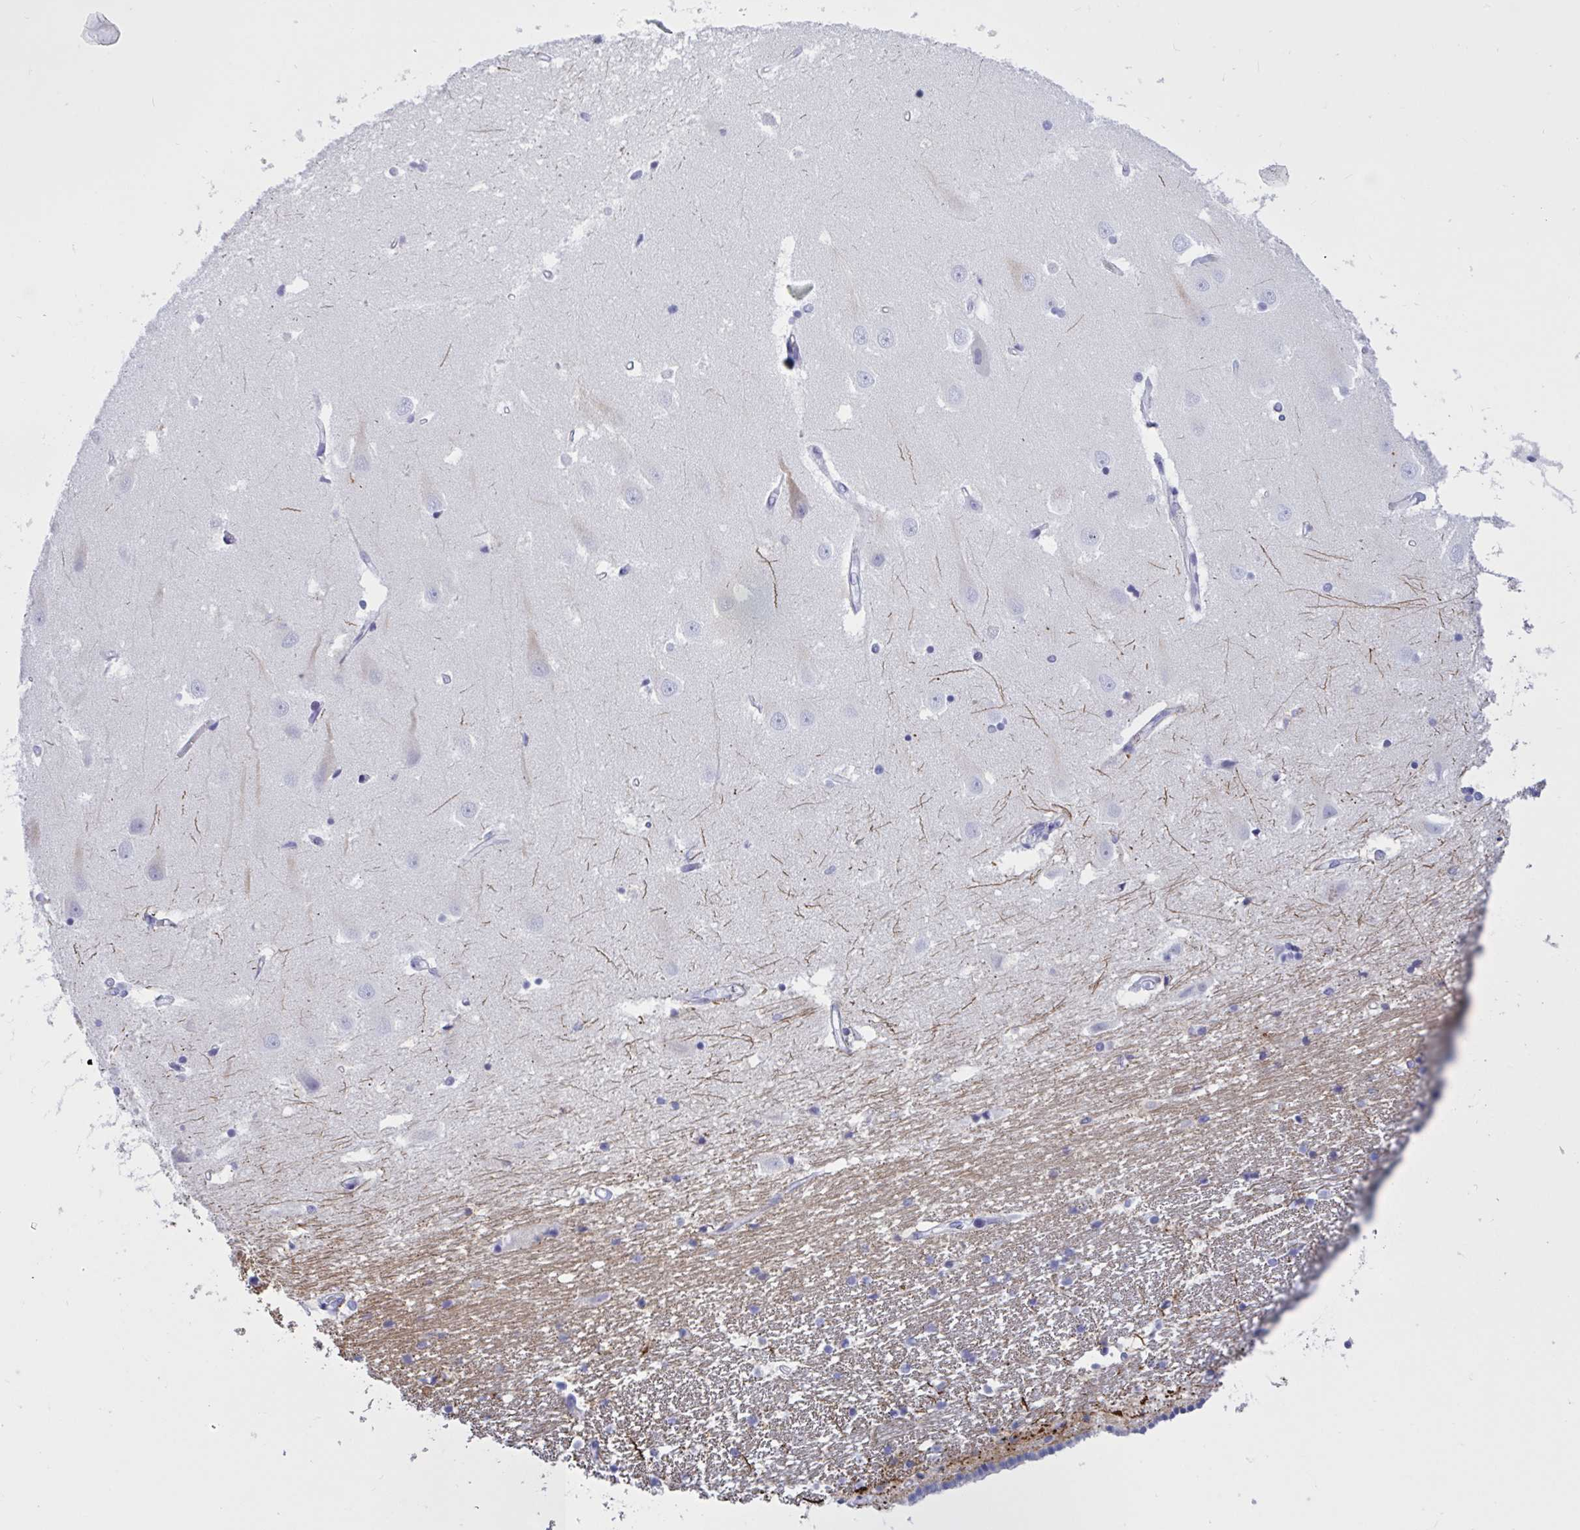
{"staining": {"intensity": "negative", "quantity": "none", "location": "none"}, "tissue": "hippocampus", "cell_type": "Glial cells", "image_type": "normal", "snomed": [{"axis": "morphology", "description": "Normal tissue, NOS"}, {"axis": "topography", "description": "Hippocampus"}], "caption": "High power microscopy image of an immunohistochemistry micrograph of benign hippocampus, revealing no significant staining in glial cells.", "gene": "OXLD1", "patient": {"sex": "male", "age": 63}}